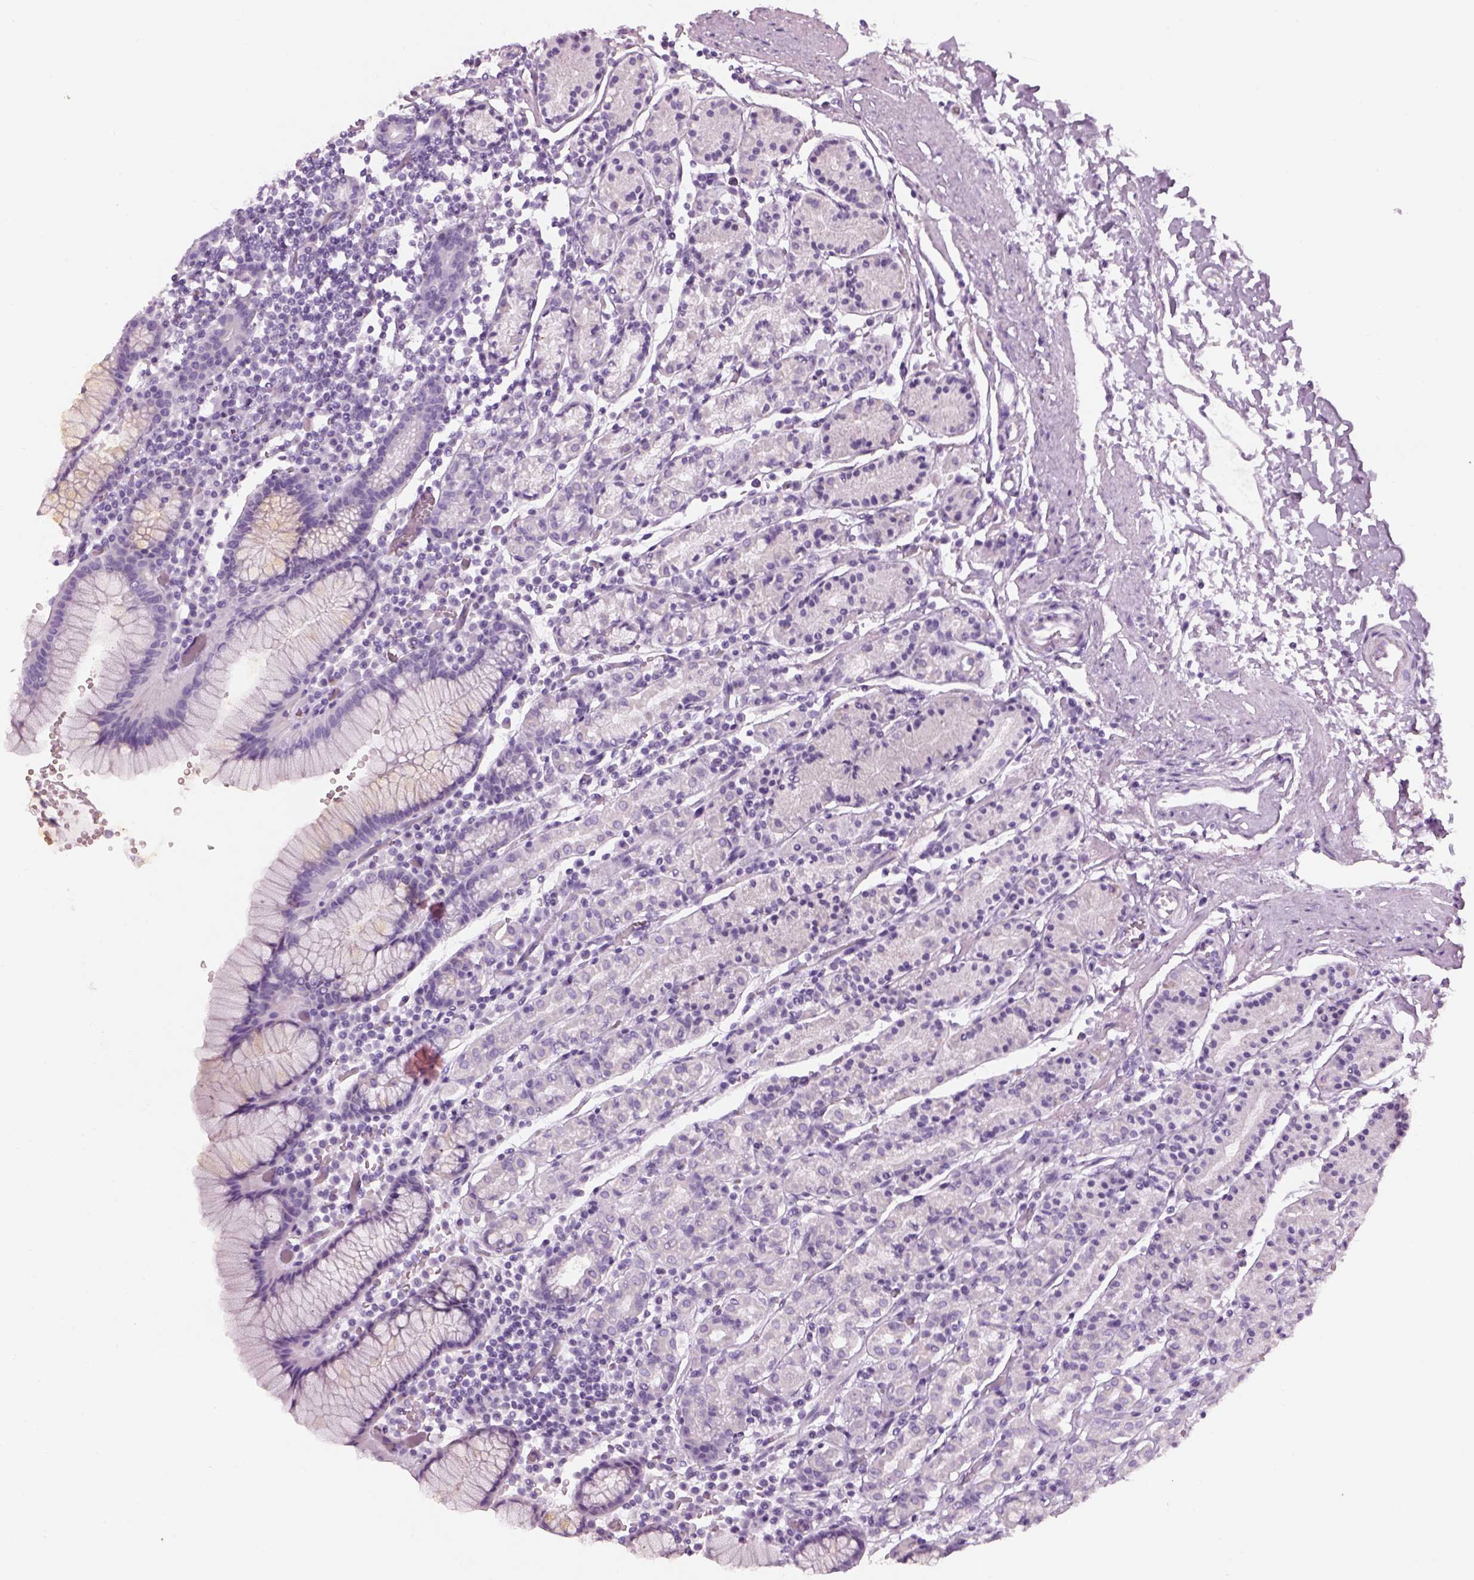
{"staining": {"intensity": "negative", "quantity": "none", "location": "none"}, "tissue": "stomach", "cell_type": "Glandular cells", "image_type": "normal", "snomed": [{"axis": "morphology", "description": "Normal tissue, NOS"}, {"axis": "topography", "description": "Stomach, upper"}, {"axis": "topography", "description": "Stomach"}], "caption": "IHC of normal stomach exhibits no staining in glandular cells. (Brightfield microscopy of DAB (3,3'-diaminobenzidine) immunohistochemistry (IHC) at high magnification).", "gene": "SAG", "patient": {"sex": "male", "age": 62}}